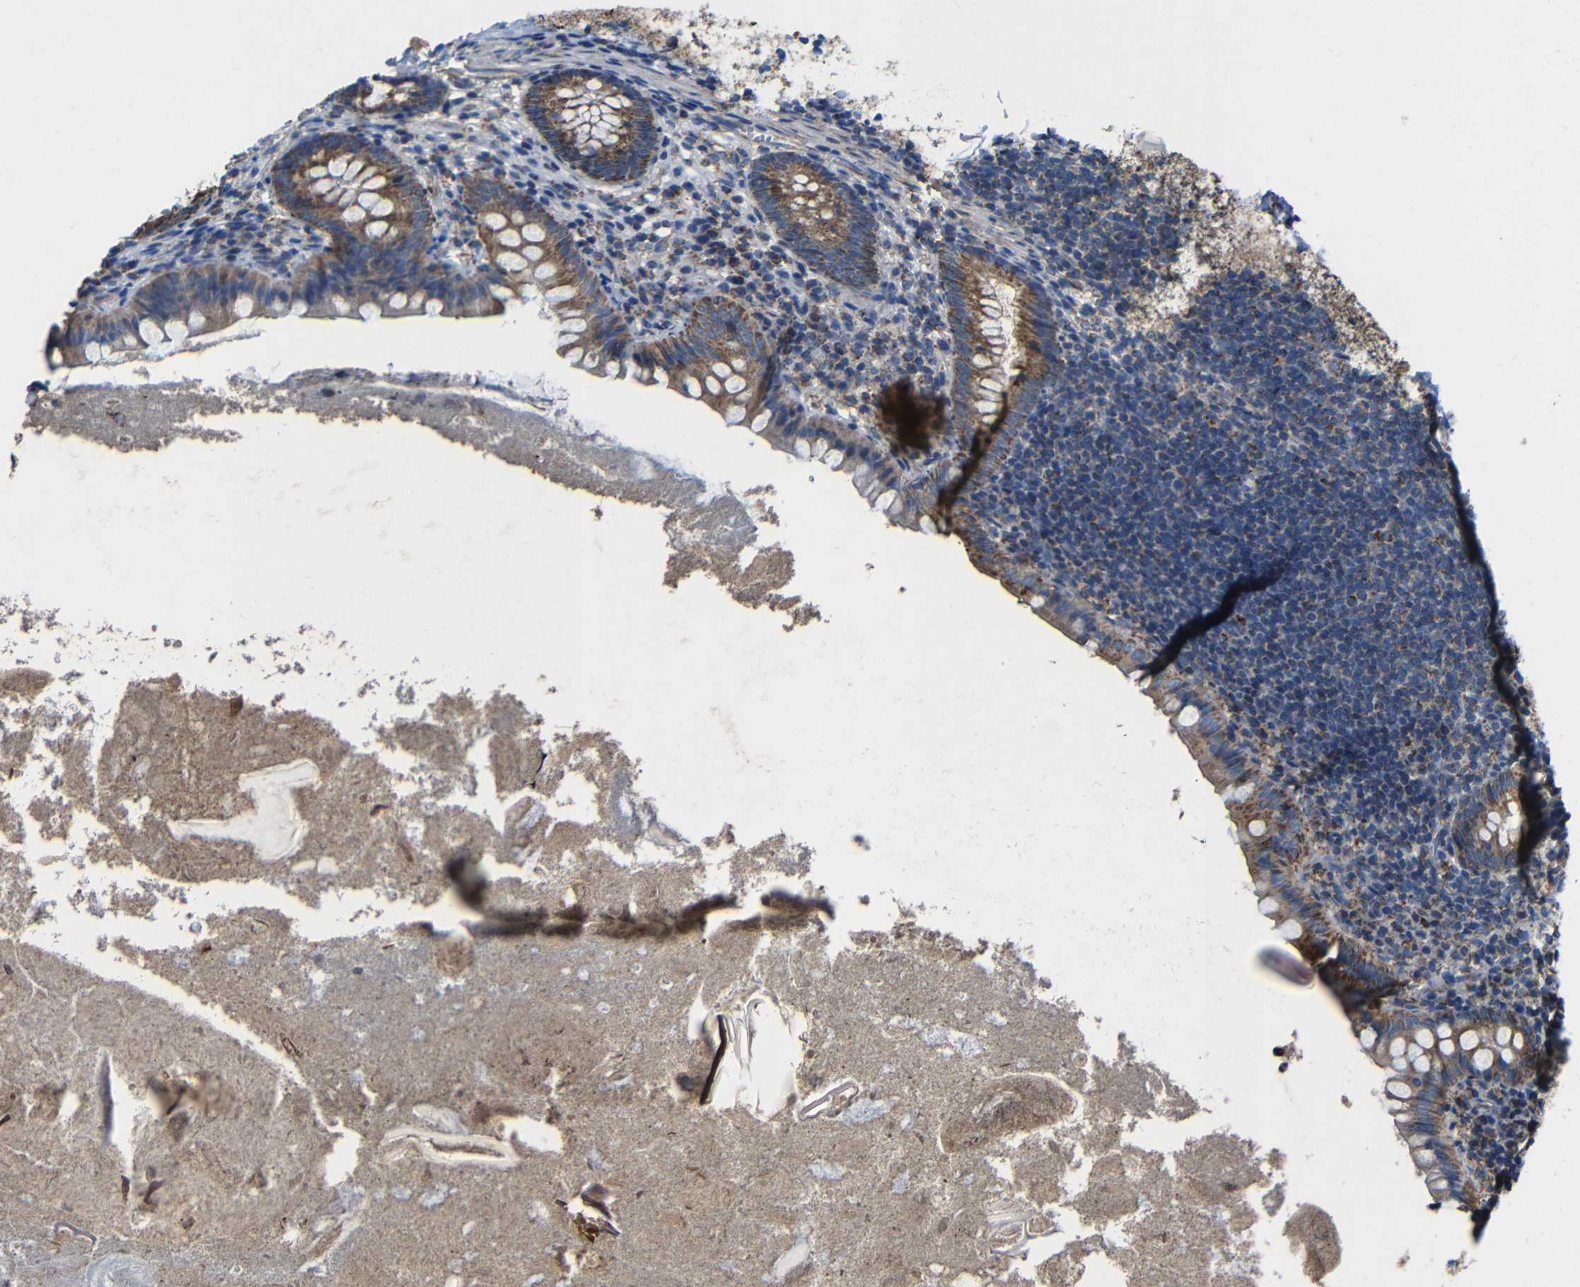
{"staining": {"intensity": "moderate", "quantity": ">75%", "location": "cytoplasmic/membranous"}, "tissue": "appendix", "cell_type": "Glandular cells", "image_type": "normal", "snomed": [{"axis": "morphology", "description": "Normal tissue, NOS"}, {"axis": "topography", "description": "Appendix"}], "caption": "Appendix stained for a protein (brown) reveals moderate cytoplasmic/membranous positive positivity in about >75% of glandular cells.", "gene": "INTS6L", "patient": {"sex": "male", "age": 52}}